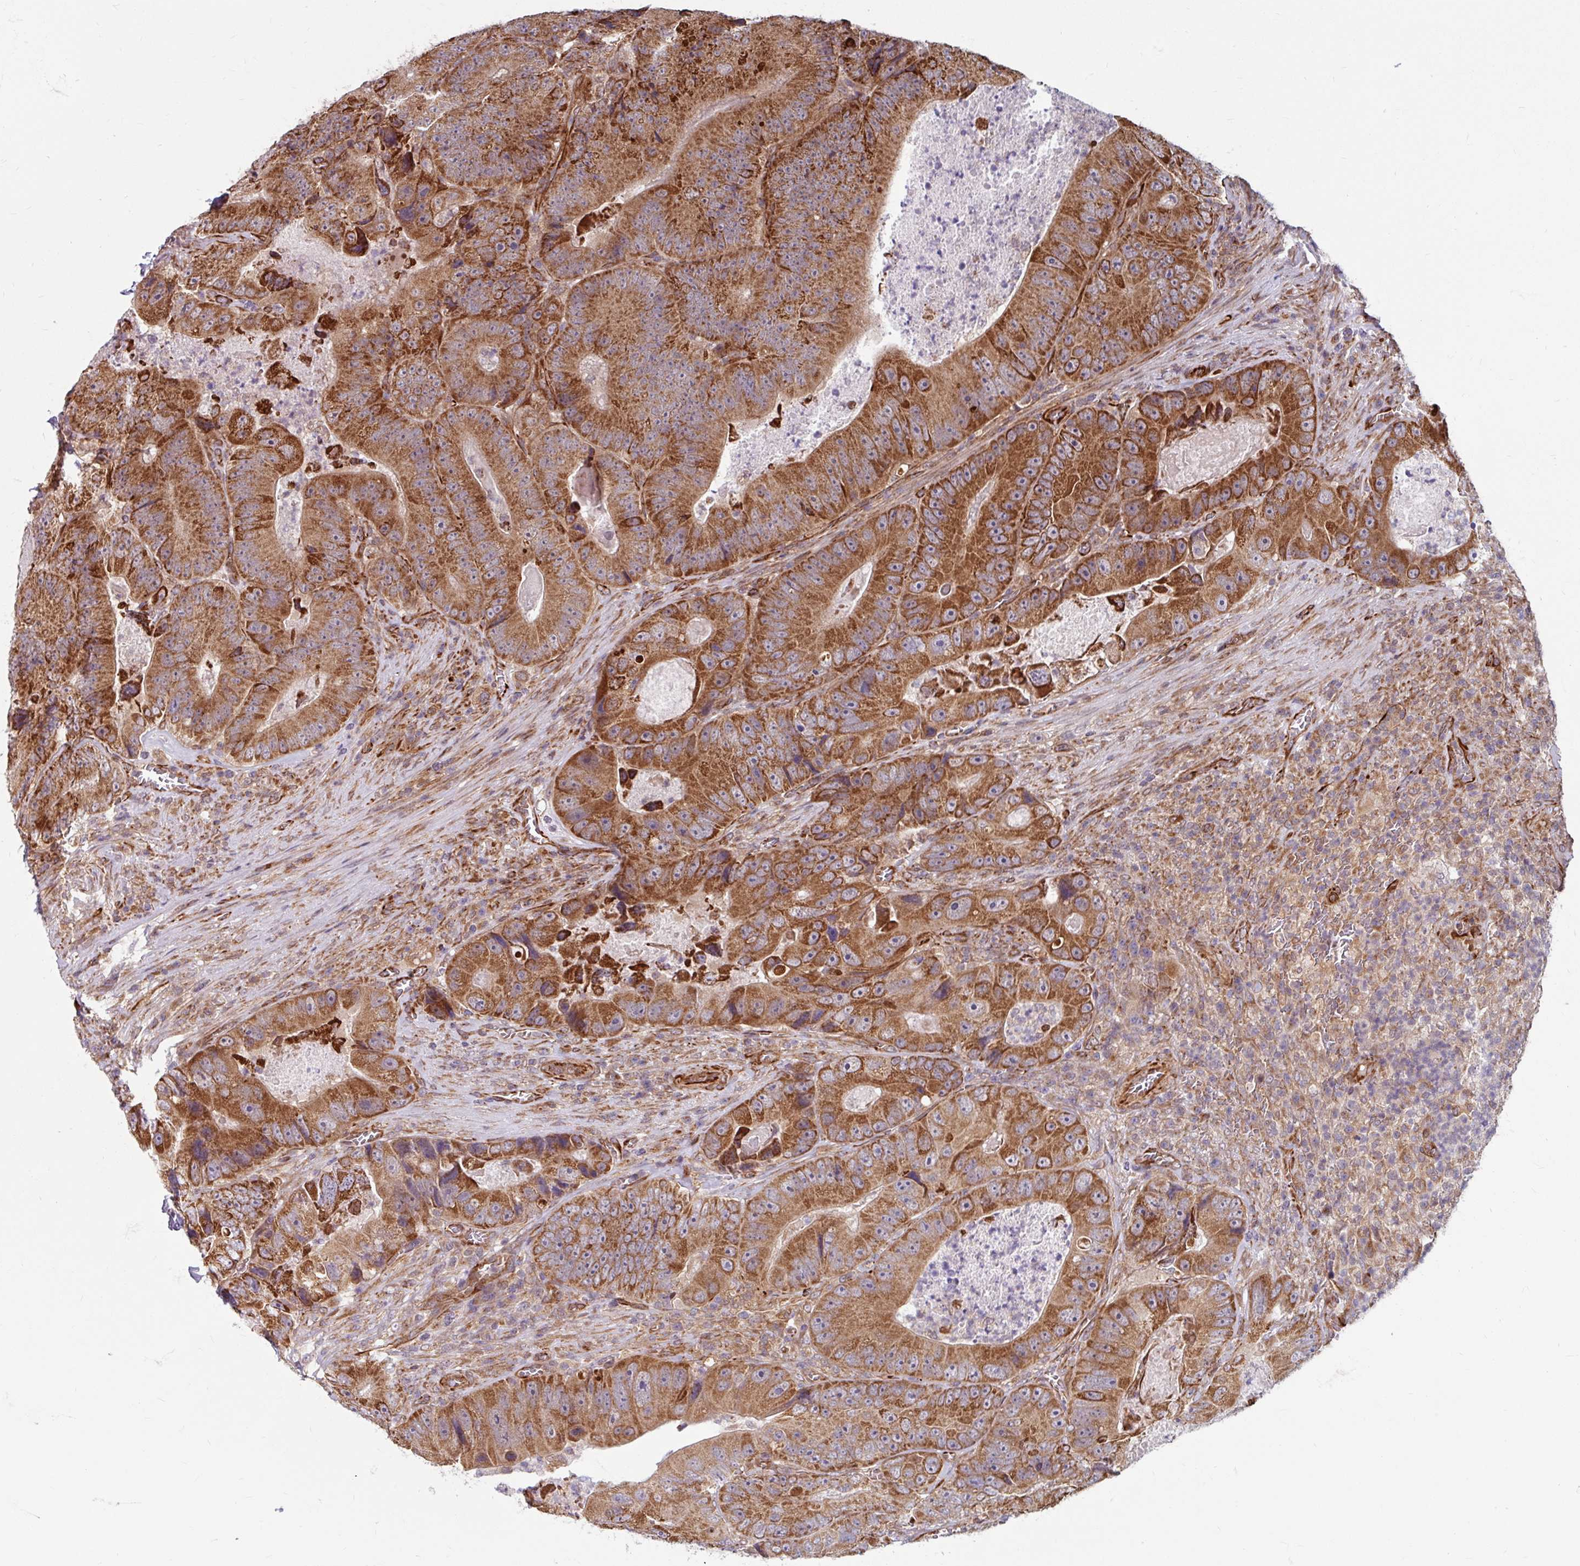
{"staining": {"intensity": "moderate", "quantity": ">75%", "location": "cytoplasmic/membranous"}, "tissue": "colorectal cancer", "cell_type": "Tumor cells", "image_type": "cancer", "snomed": [{"axis": "morphology", "description": "Adenocarcinoma, NOS"}, {"axis": "topography", "description": "Colon"}], "caption": "IHC image of neoplastic tissue: colorectal cancer stained using immunohistochemistry (IHC) displays medium levels of moderate protein expression localized specifically in the cytoplasmic/membranous of tumor cells, appearing as a cytoplasmic/membranous brown color.", "gene": "DAAM2", "patient": {"sex": "female", "age": 86}}